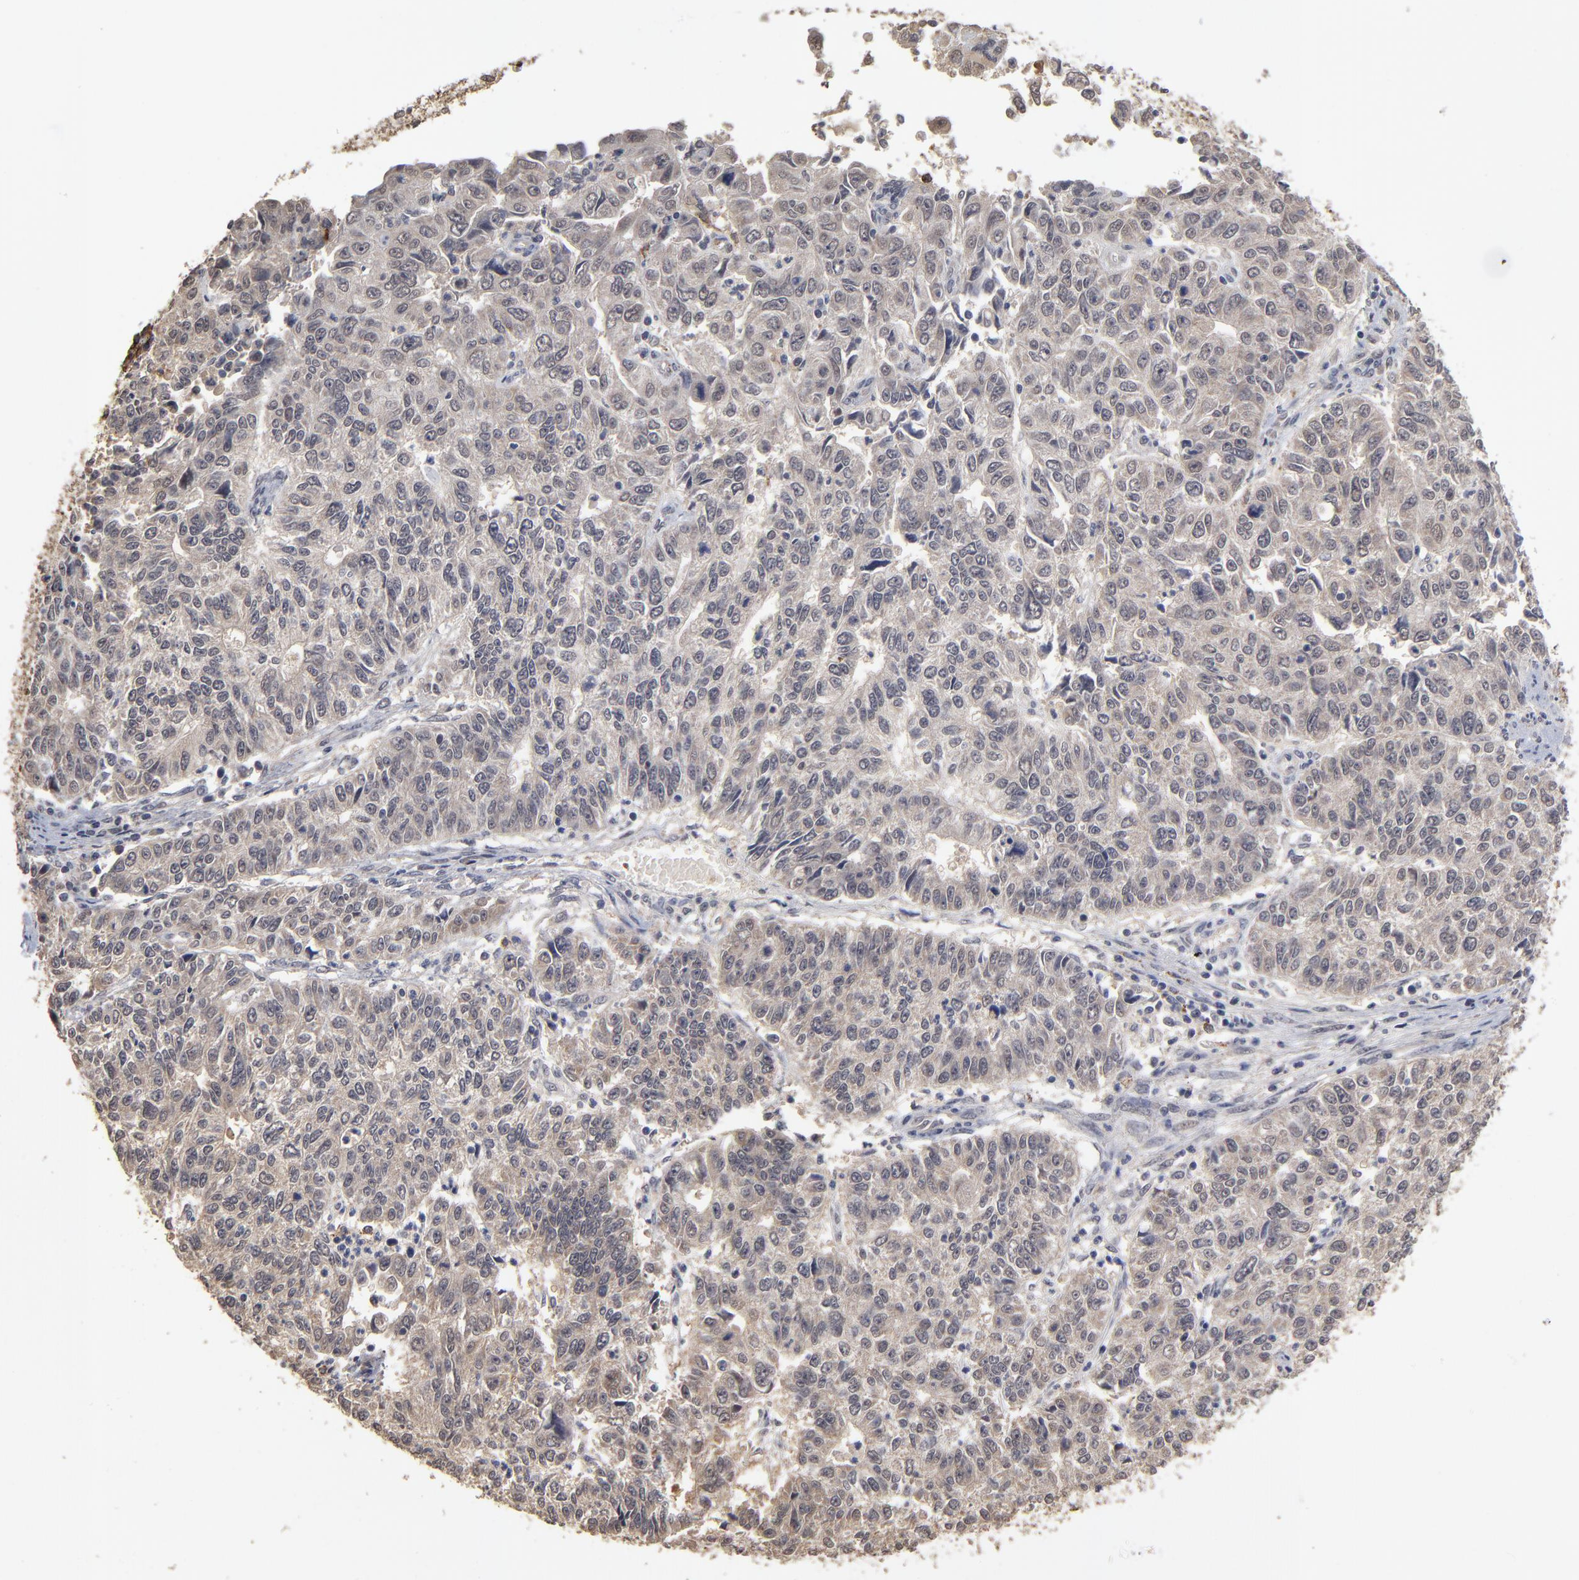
{"staining": {"intensity": "strong", "quantity": ">75%", "location": "cytoplasmic/membranous"}, "tissue": "endometrial cancer", "cell_type": "Tumor cells", "image_type": "cancer", "snomed": [{"axis": "morphology", "description": "Adenocarcinoma, NOS"}, {"axis": "topography", "description": "Endometrium"}], "caption": "High-magnification brightfield microscopy of endometrial cancer stained with DAB (brown) and counterstained with hematoxylin (blue). tumor cells exhibit strong cytoplasmic/membranous staining is identified in about>75% of cells.", "gene": "ASB8", "patient": {"sex": "female", "age": 42}}